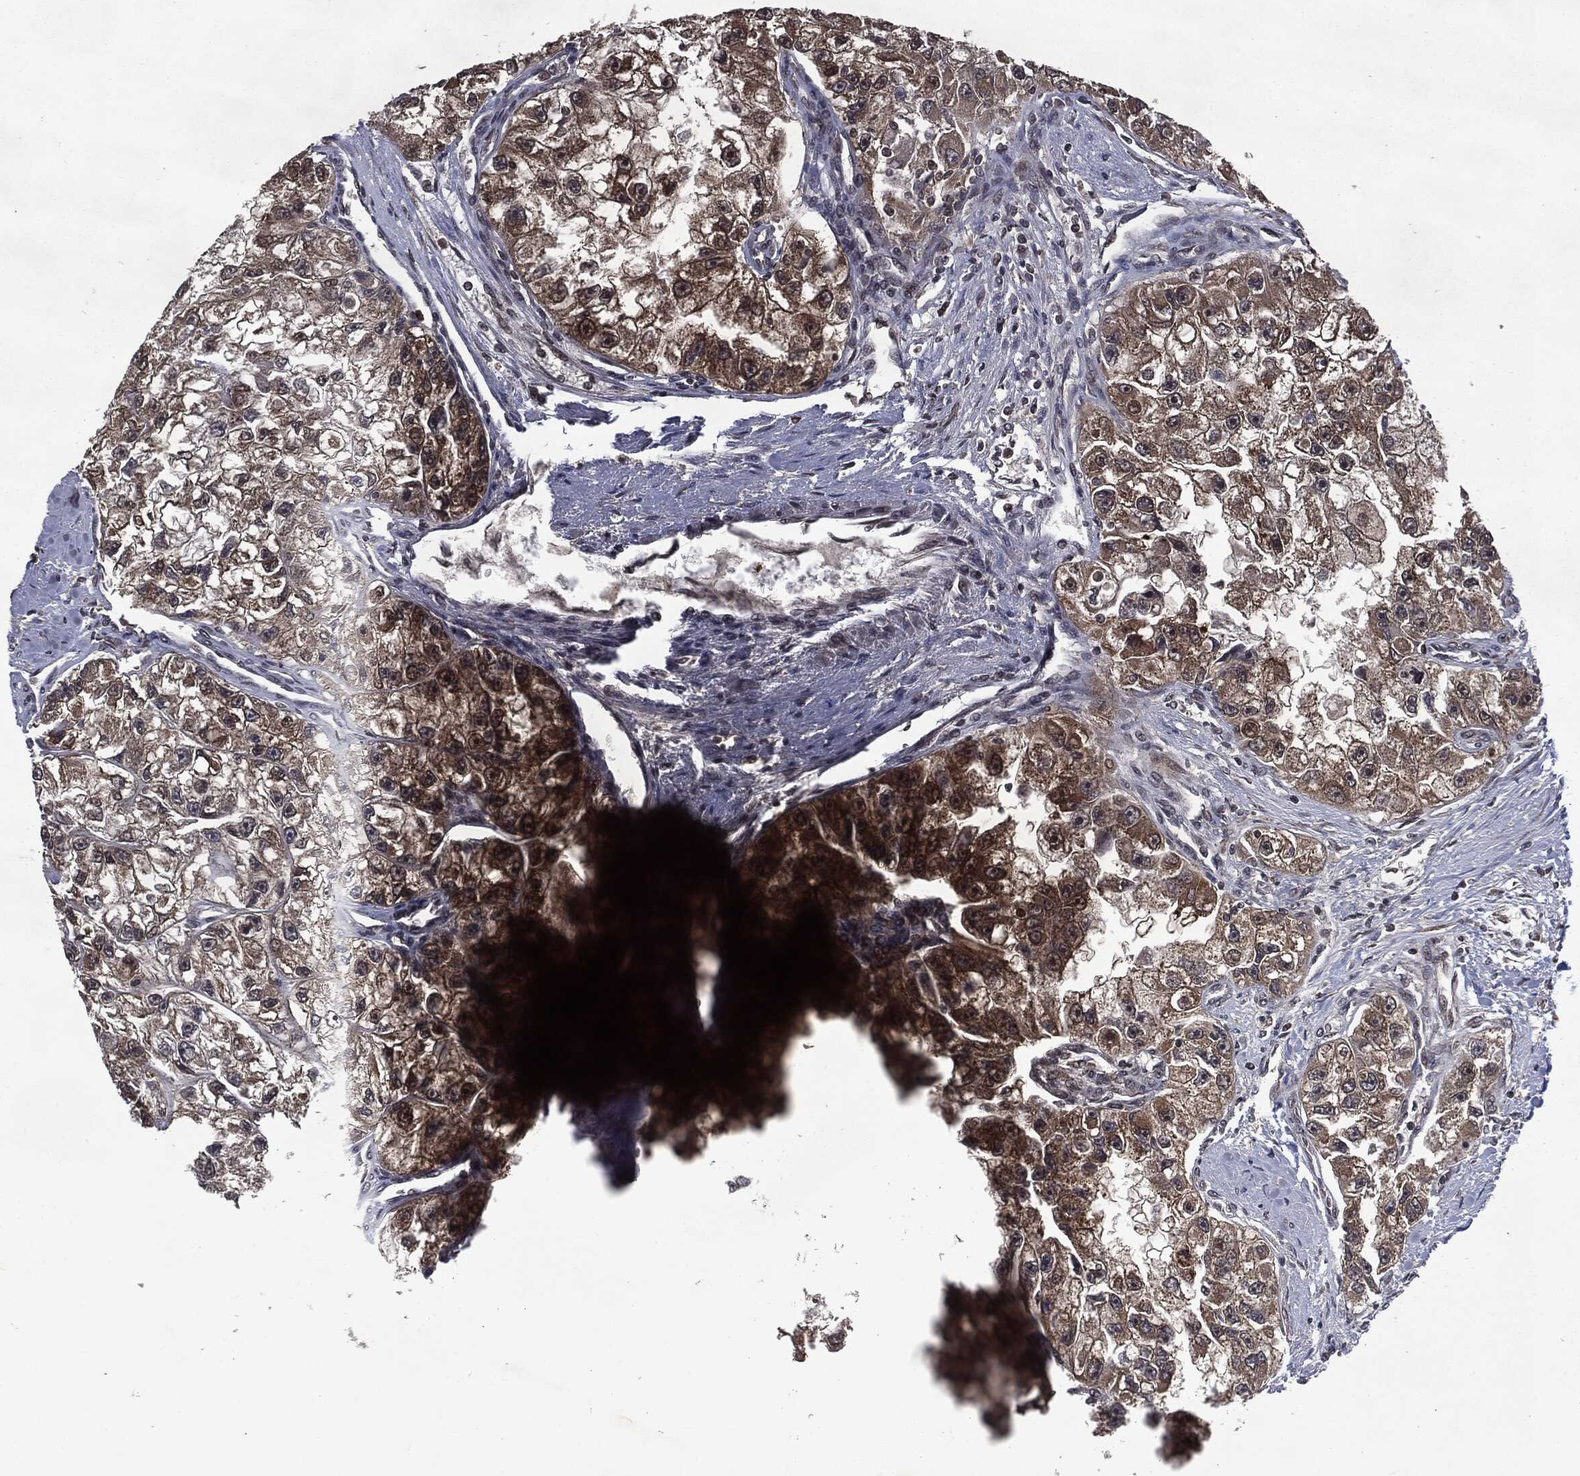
{"staining": {"intensity": "moderate", "quantity": "25%-75%", "location": "cytoplasmic/membranous"}, "tissue": "renal cancer", "cell_type": "Tumor cells", "image_type": "cancer", "snomed": [{"axis": "morphology", "description": "Adenocarcinoma, NOS"}, {"axis": "topography", "description": "Kidney"}], "caption": "Tumor cells demonstrate medium levels of moderate cytoplasmic/membranous staining in approximately 25%-75% of cells in adenocarcinoma (renal).", "gene": "STAU2", "patient": {"sex": "male", "age": 63}}